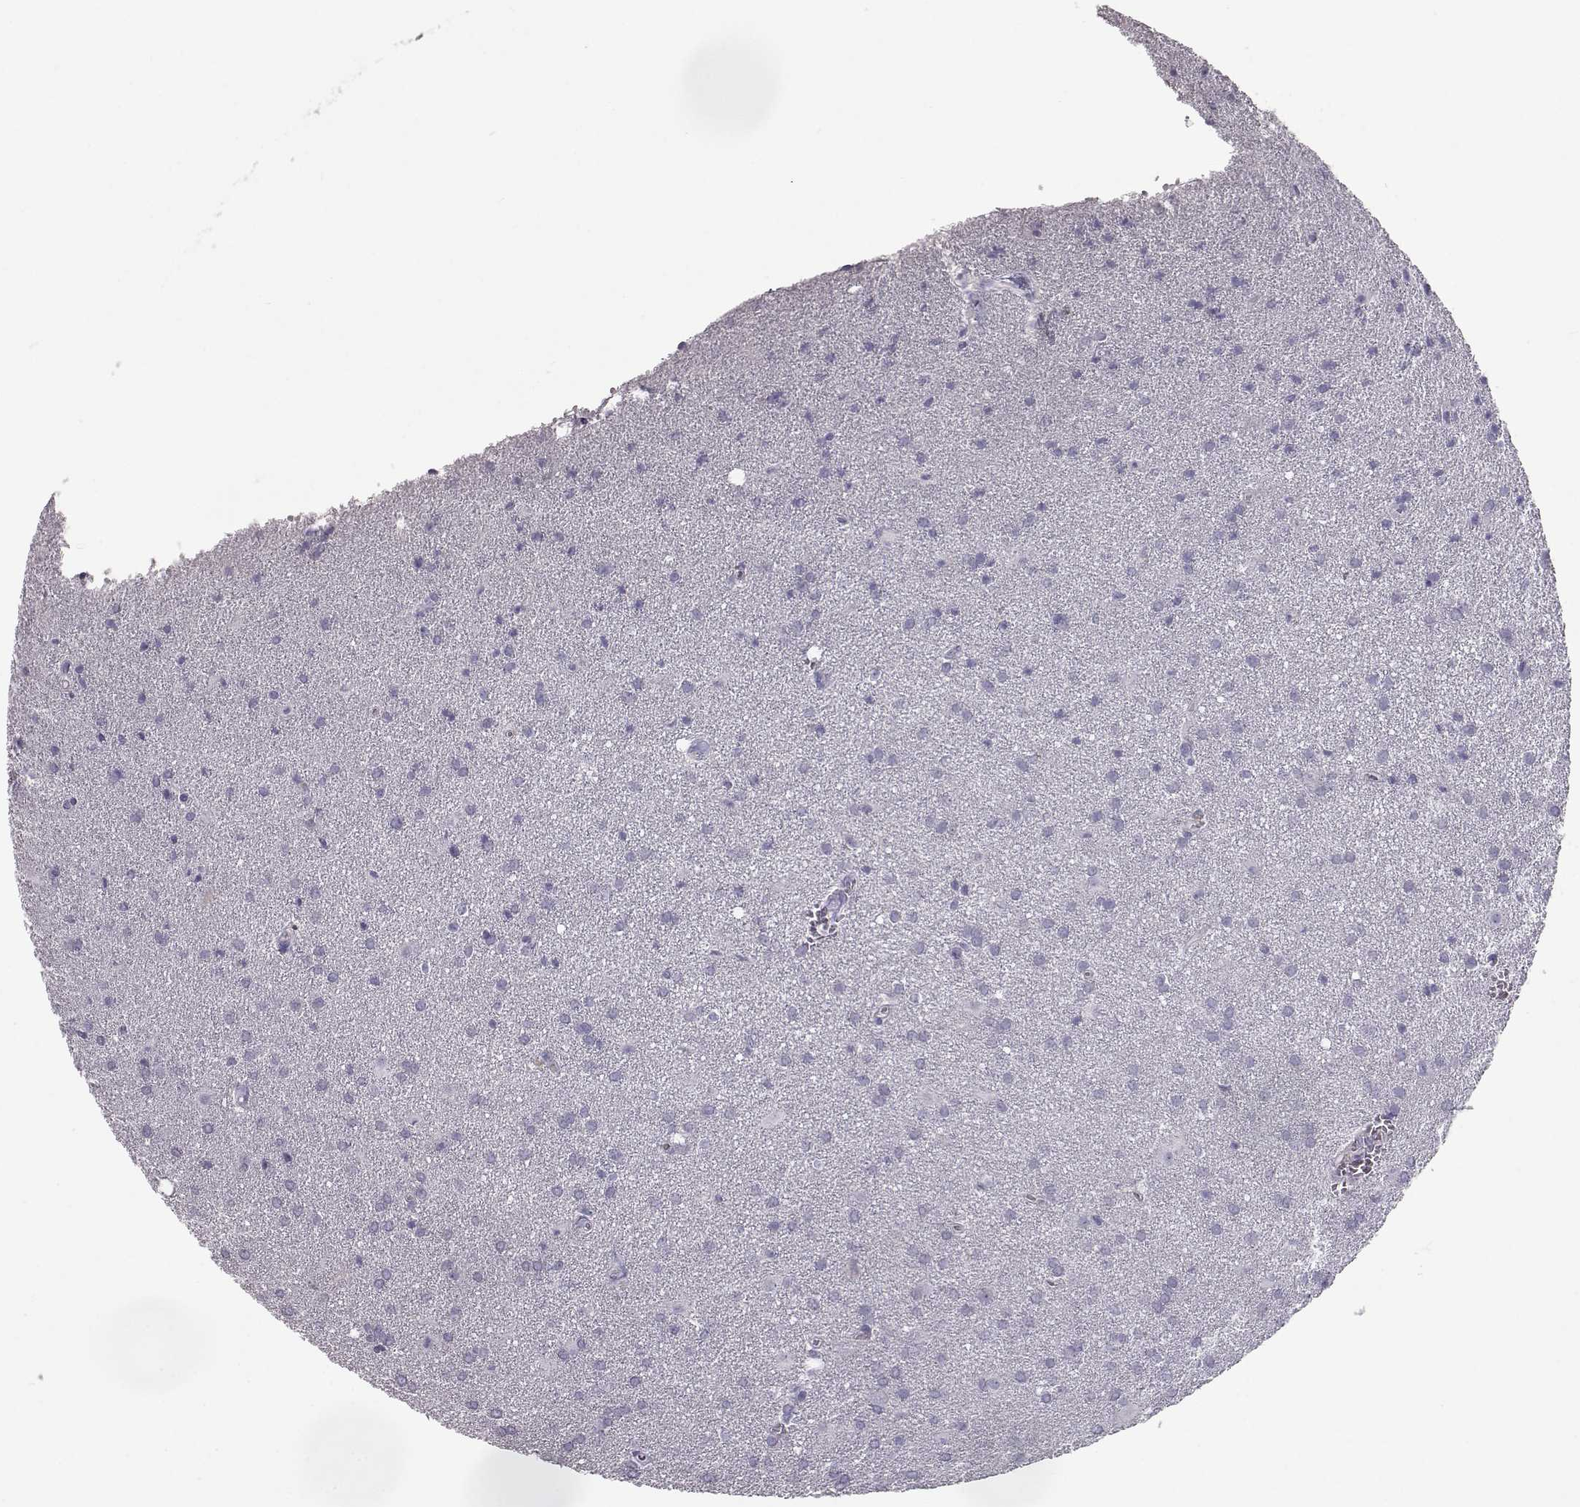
{"staining": {"intensity": "negative", "quantity": "none", "location": "none"}, "tissue": "glioma", "cell_type": "Tumor cells", "image_type": "cancer", "snomed": [{"axis": "morphology", "description": "Glioma, malignant, Low grade"}, {"axis": "topography", "description": "Brain"}], "caption": "There is no significant staining in tumor cells of low-grade glioma (malignant). (DAB (3,3'-diaminobenzidine) immunohistochemistry visualized using brightfield microscopy, high magnification).", "gene": "CCL19", "patient": {"sex": "male", "age": 58}}